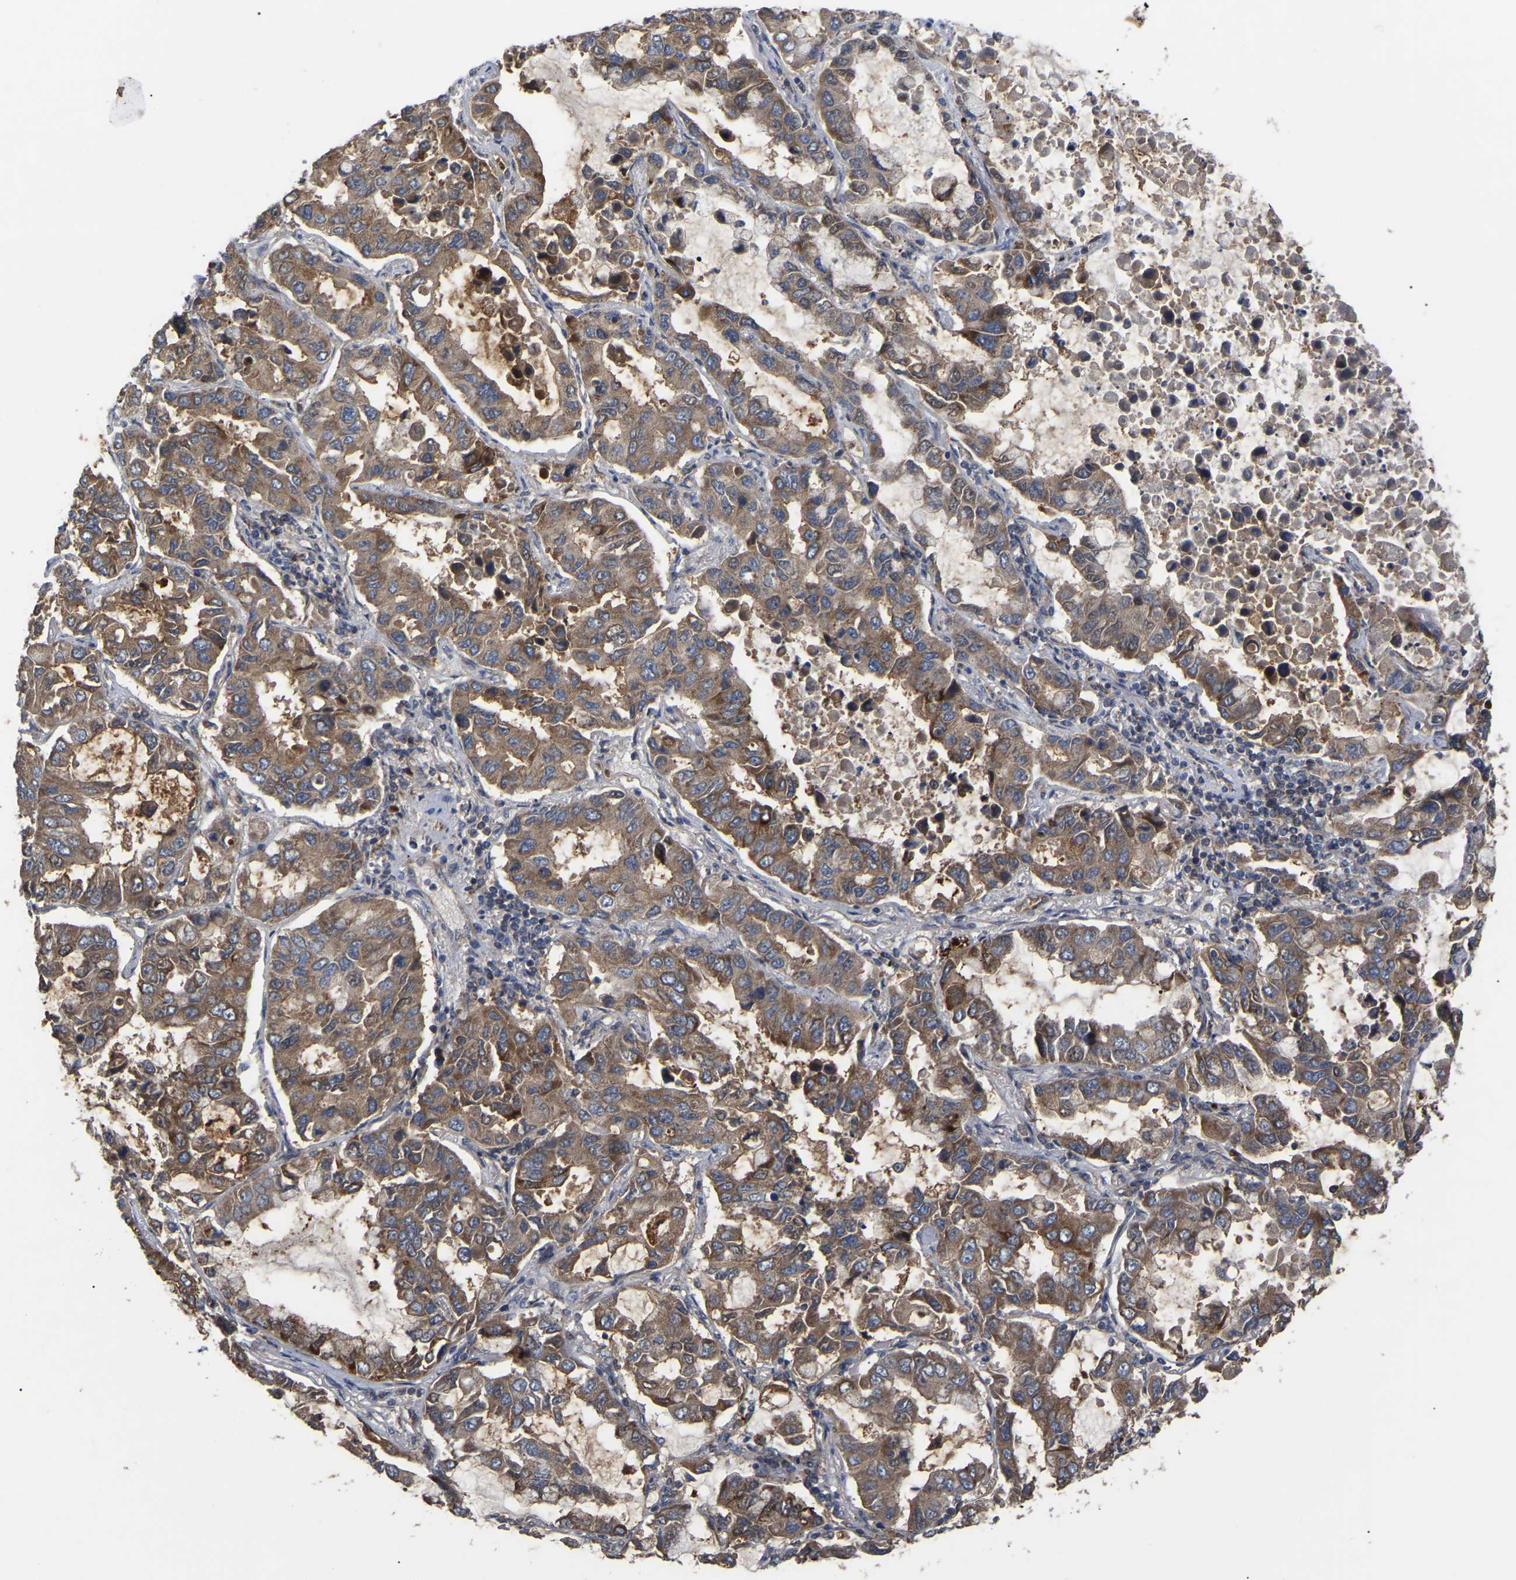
{"staining": {"intensity": "moderate", "quantity": ">75%", "location": "cytoplasmic/membranous"}, "tissue": "lung cancer", "cell_type": "Tumor cells", "image_type": "cancer", "snomed": [{"axis": "morphology", "description": "Adenocarcinoma, NOS"}, {"axis": "topography", "description": "Lung"}], "caption": "Lung cancer (adenocarcinoma) stained for a protein (brown) reveals moderate cytoplasmic/membranous positive positivity in approximately >75% of tumor cells.", "gene": "GCC1", "patient": {"sex": "male", "age": 64}}